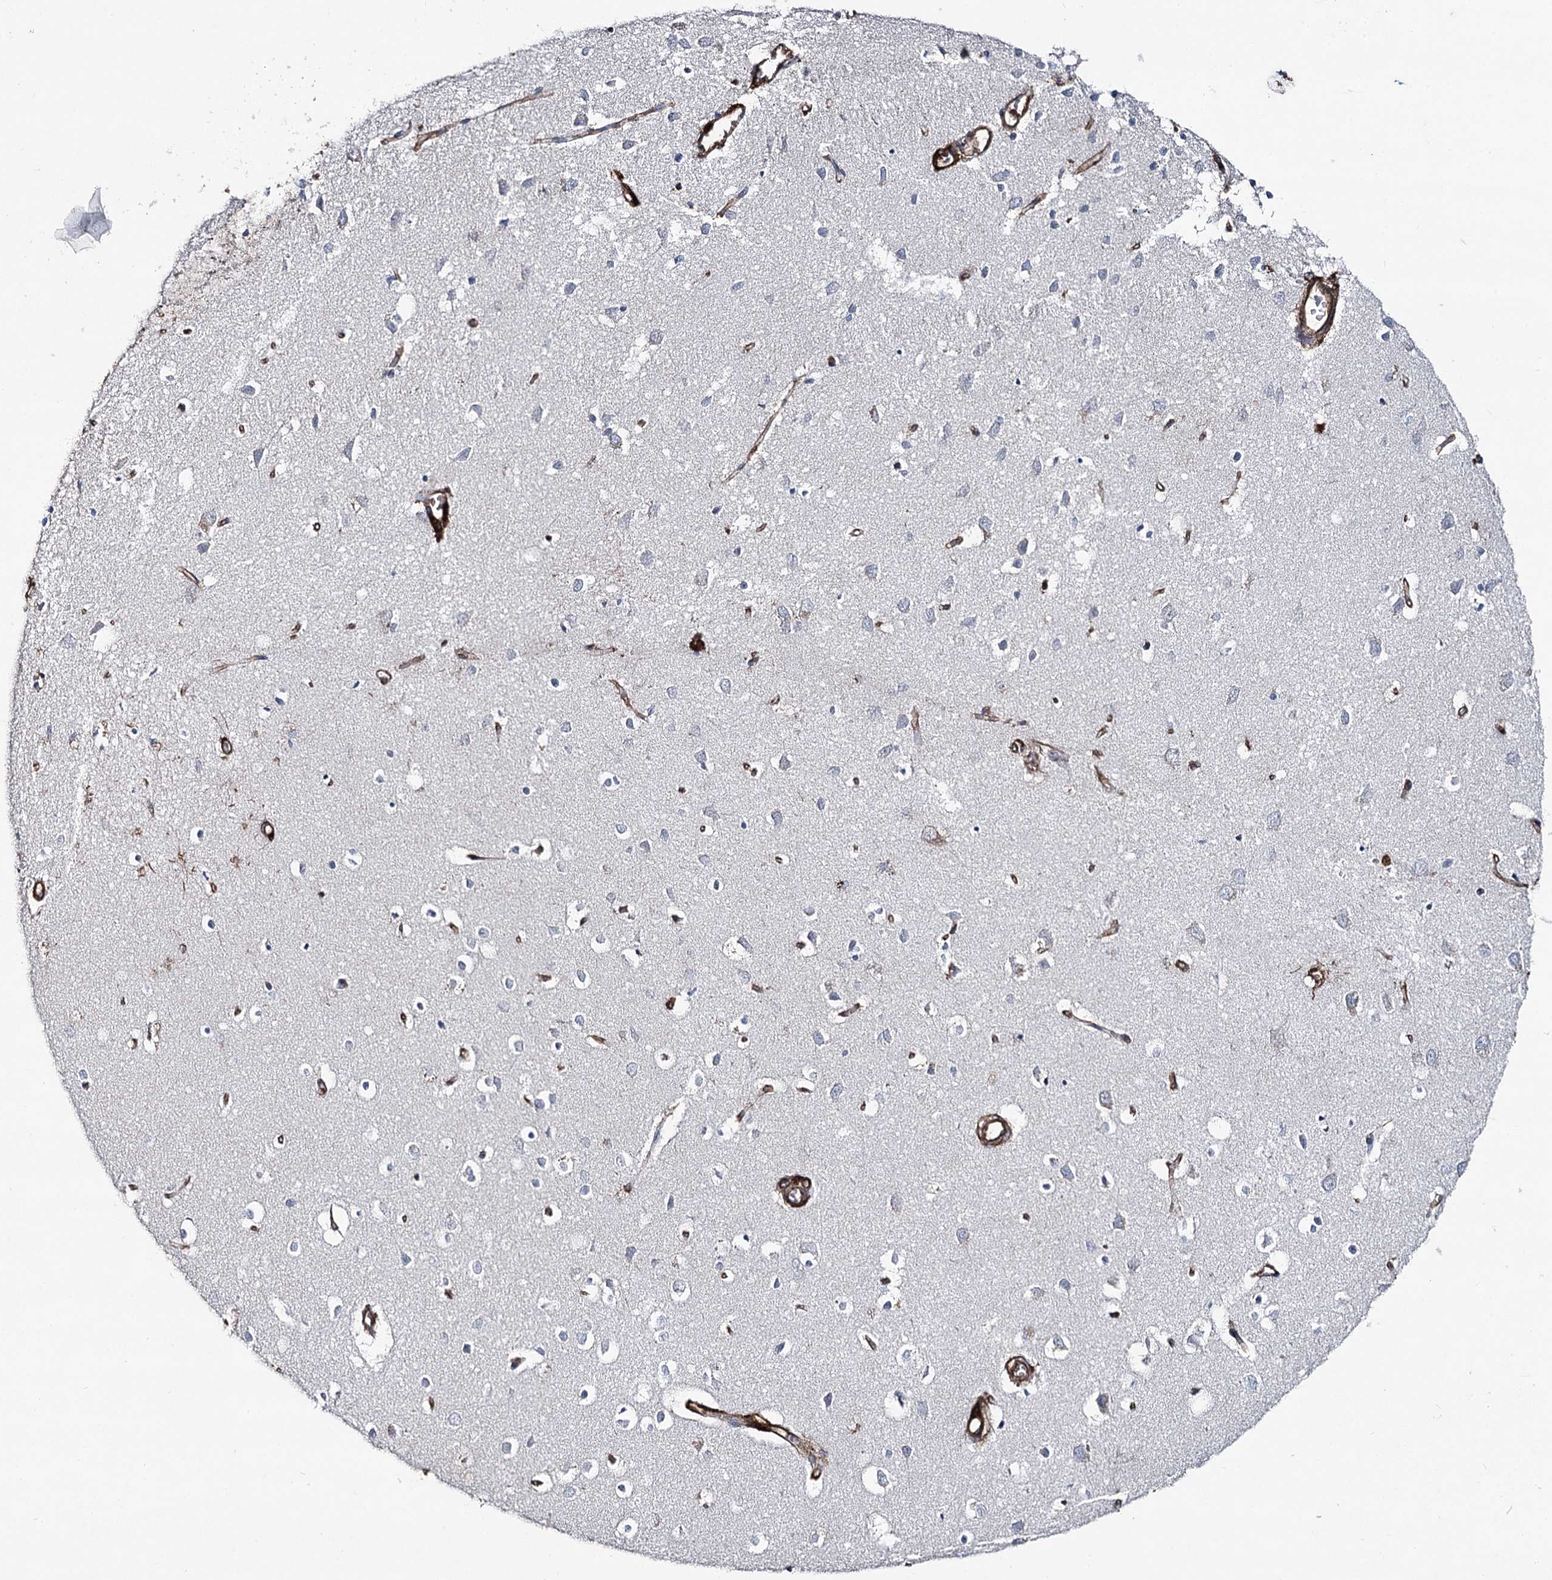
{"staining": {"intensity": "strong", "quantity": ">75%", "location": "cytoplasmic/membranous"}, "tissue": "cerebral cortex", "cell_type": "Endothelial cells", "image_type": "normal", "snomed": [{"axis": "morphology", "description": "Normal tissue, NOS"}, {"axis": "topography", "description": "Cerebral cortex"}], "caption": "A high amount of strong cytoplasmic/membranous expression is seen in approximately >75% of endothelial cells in normal cerebral cortex. Ihc stains the protein of interest in brown and the nuclei are stained blue.", "gene": "CLEC4M", "patient": {"sex": "female", "age": 64}}